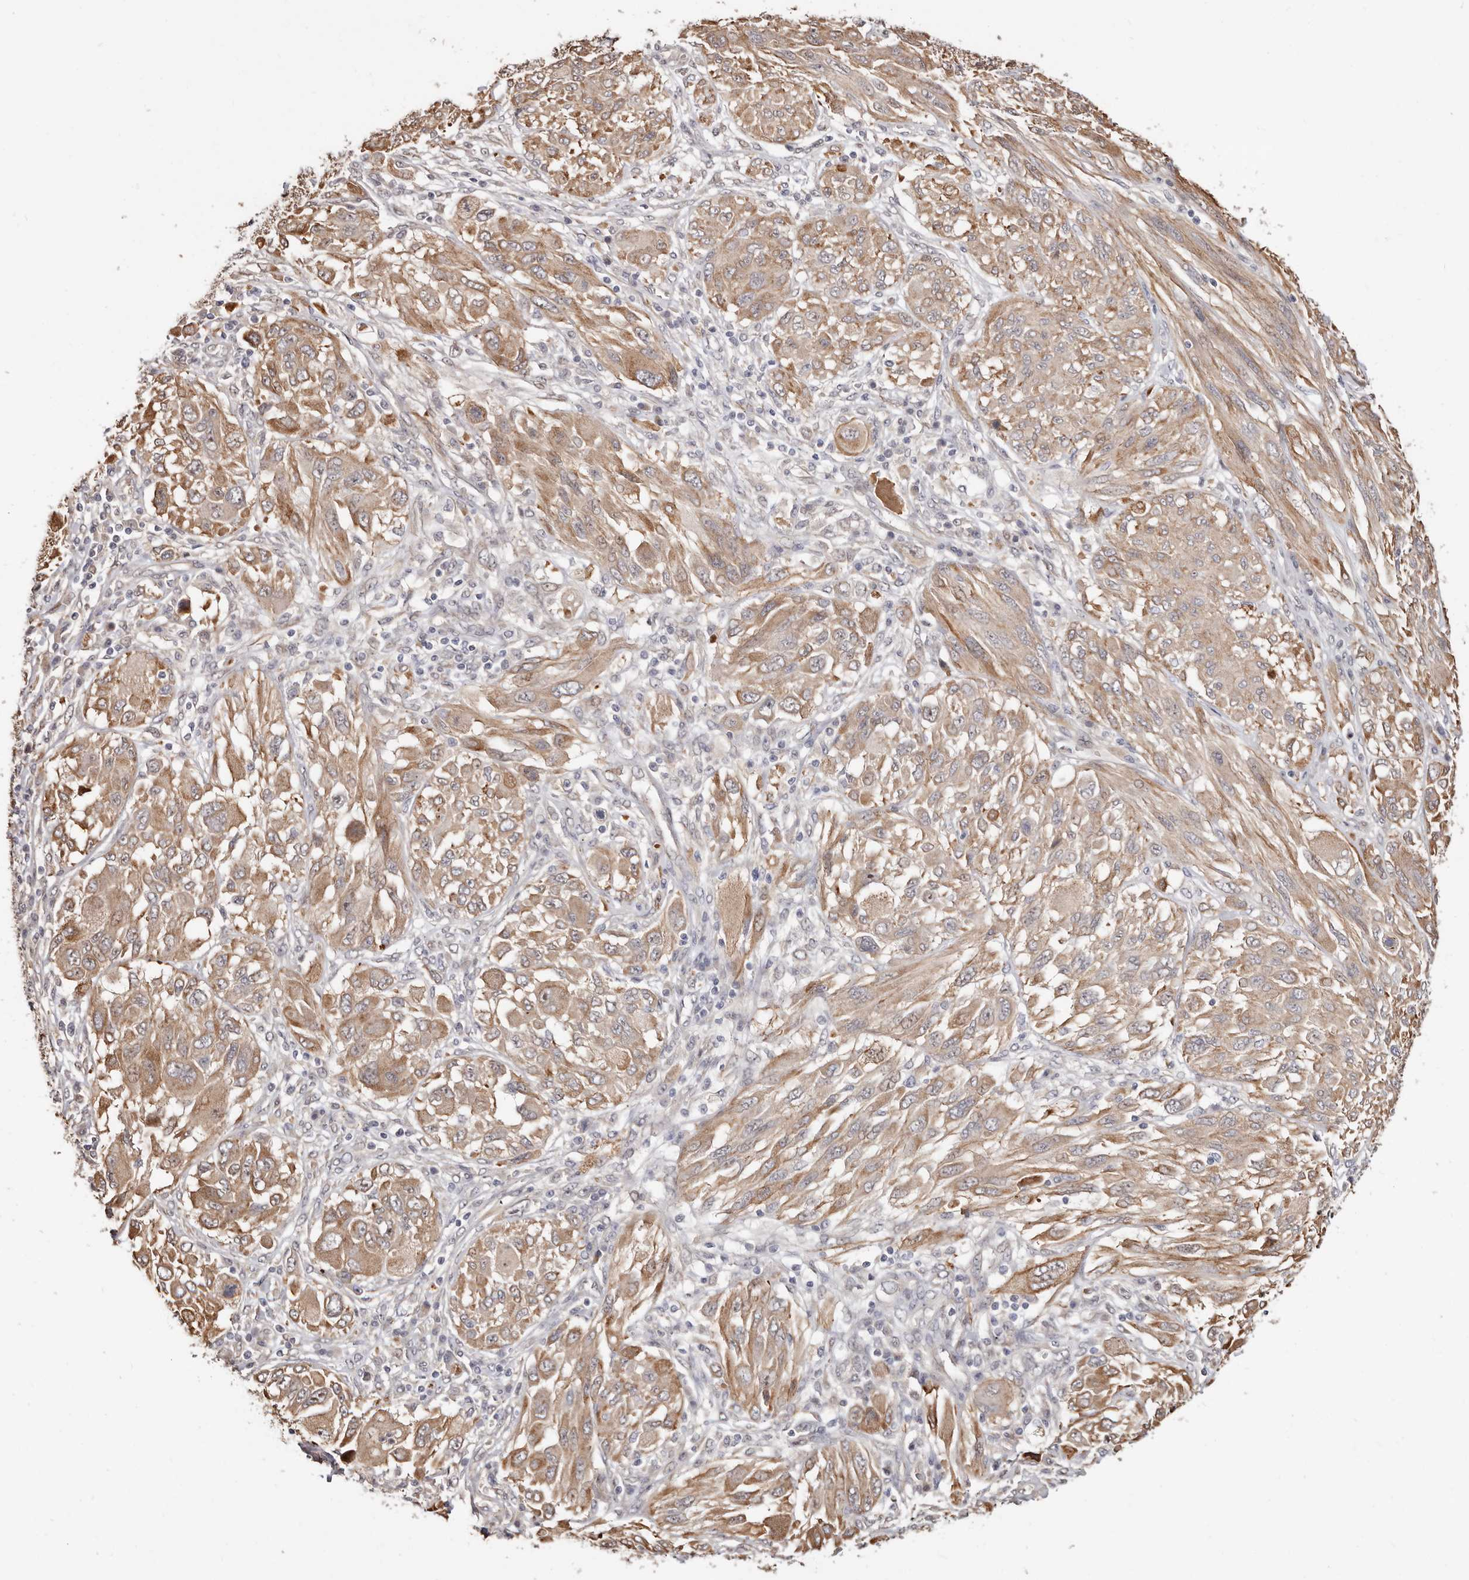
{"staining": {"intensity": "moderate", "quantity": ">75%", "location": "cytoplasmic/membranous"}, "tissue": "melanoma", "cell_type": "Tumor cells", "image_type": "cancer", "snomed": [{"axis": "morphology", "description": "Malignant melanoma, NOS"}, {"axis": "topography", "description": "Skin"}], "caption": "This is an image of immunohistochemistry (IHC) staining of malignant melanoma, which shows moderate expression in the cytoplasmic/membranous of tumor cells.", "gene": "TRIP13", "patient": {"sex": "female", "age": 91}}